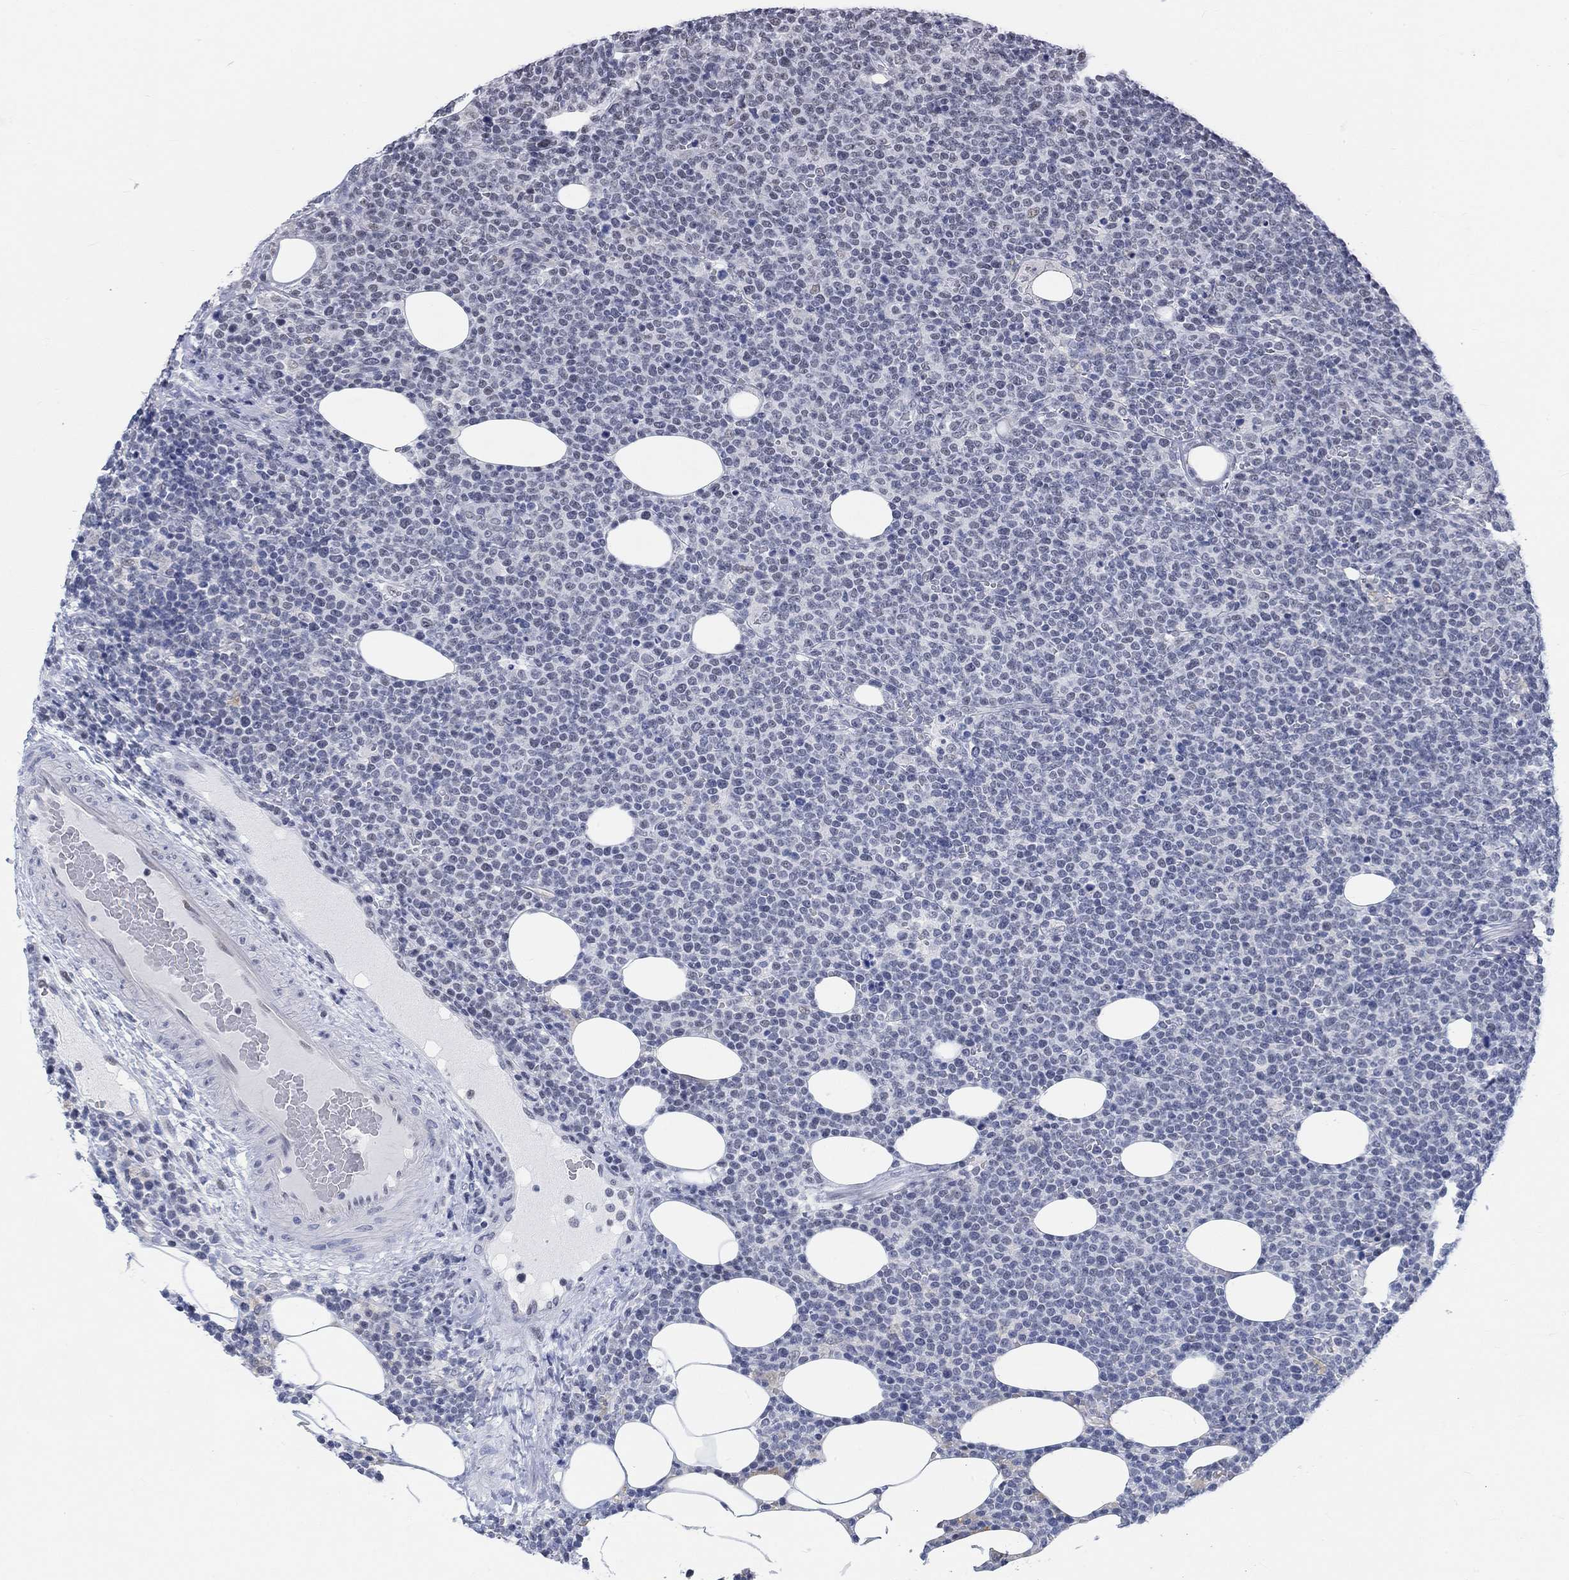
{"staining": {"intensity": "negative", "quantity": "none", "location": "none"}, "tissue": "lymphoma", "cell_type": "Tumor cells", "image_type": "cancer", "snomed": [{"axis": "morphology", "description": "Malignant lymphoma, non-Hodgkin's type, High grade"}, {"axis": "topography", "description": "Lymph node"}], "caption": "This is a histopathology image of immunohistochemistry (IHC) staining of malignant lymphoma, non-Hodgkin's type (high-grade), which shows no positivity in tumor cells.", "gene": "KCNH8", "patient": {"sex": "male", "age": 61}}